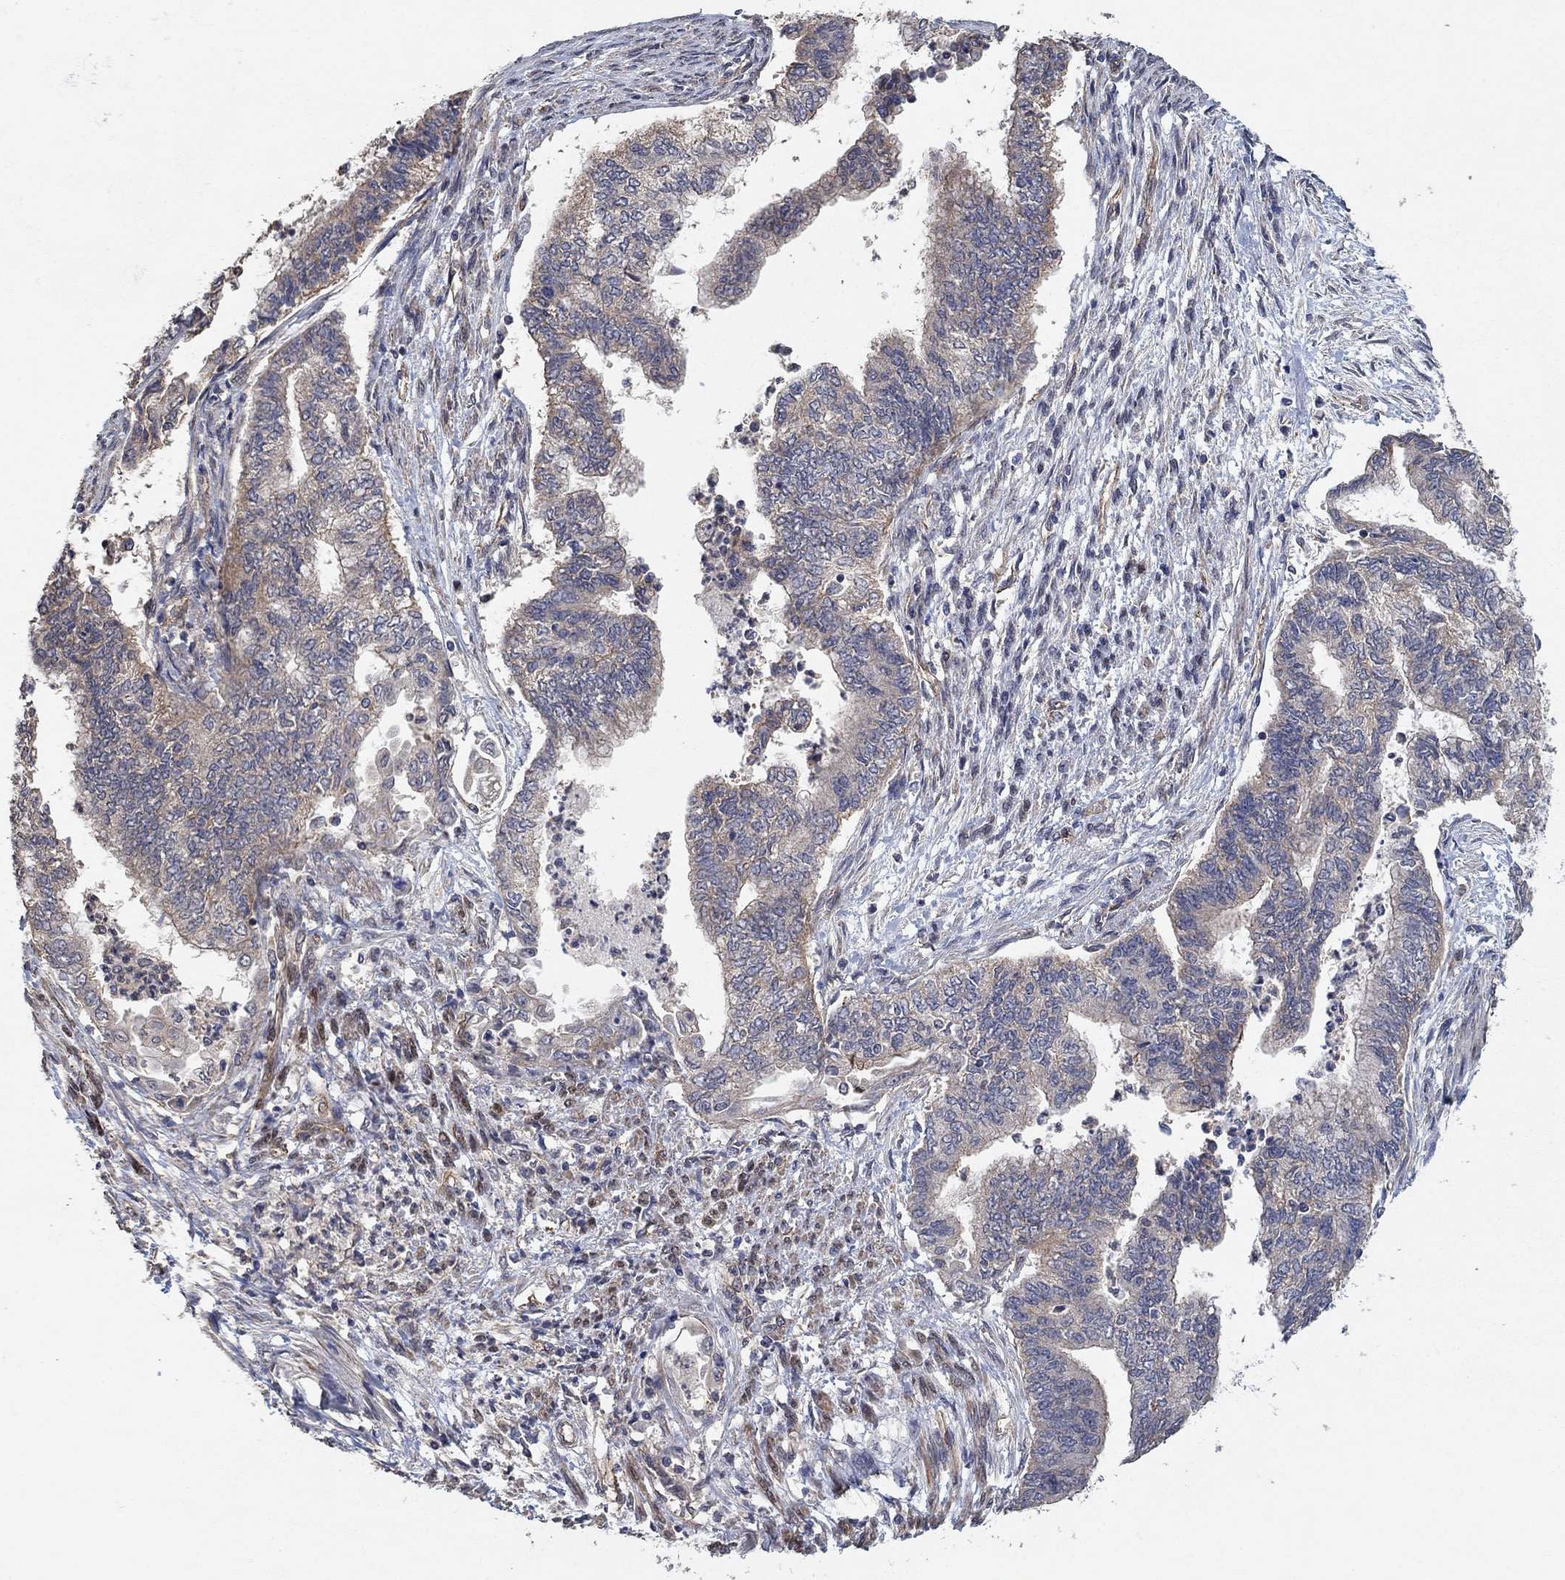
{"staining": {"intensity": "negative", "quantity": "none", "location": "none"}, "tissue": "endometrial cancer", "cell_type": "Tumor cells", "image_type": "cancer", "snomed": [{"axis": "morphology", "description": "Adenocarcinoma, NOS"}, {"axis": "topography", "description": "Endometrium"}], "caption": "There is no significant positivity in tumor cells of endometrial cancer.", "gene": "MCUR1", "patient": {"sex": "female", "age": 65}}